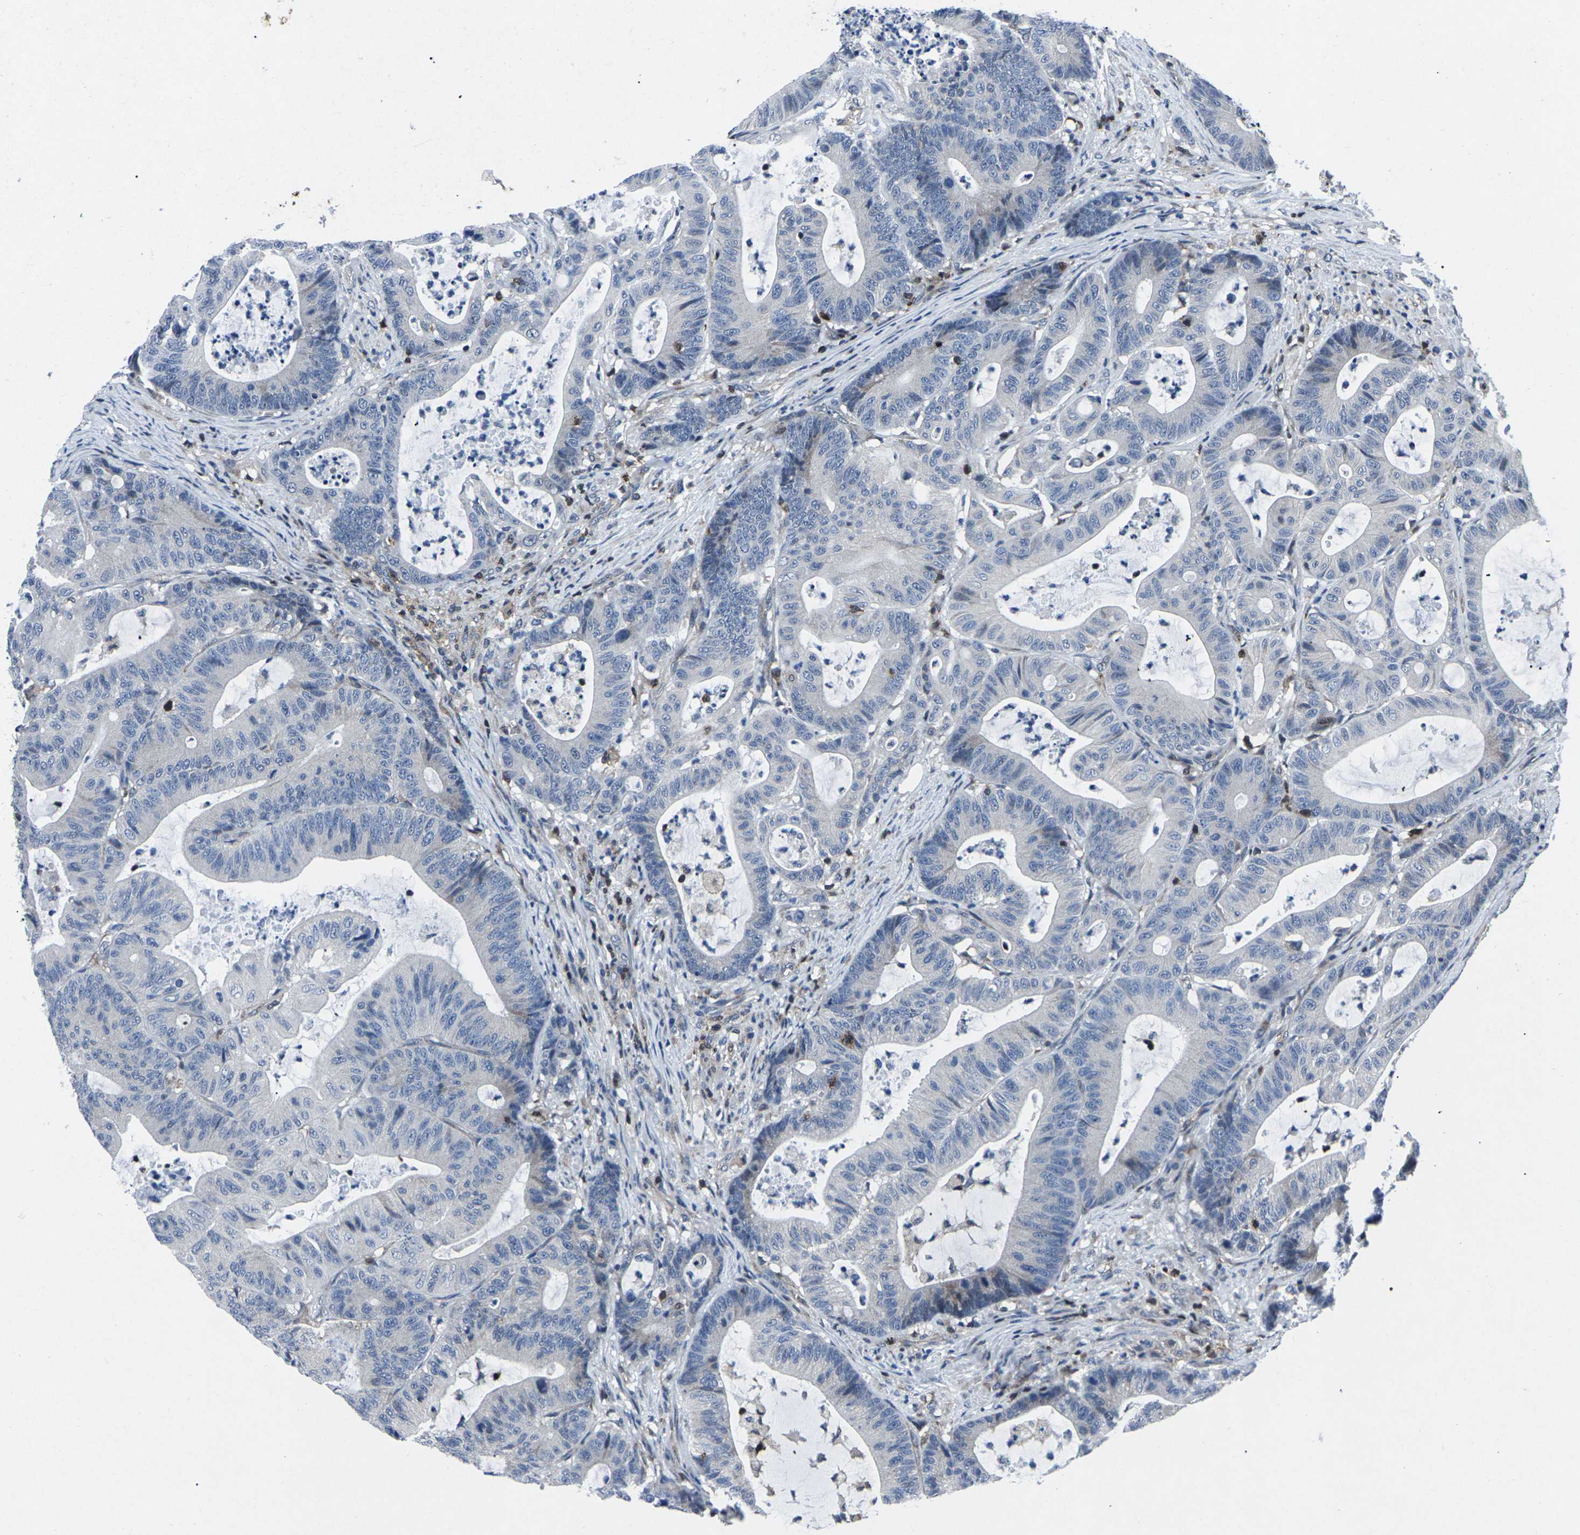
{"staining": {"intensity": "negative", "quantity": "none", "location": "none"}, "tissue": "colorectal cancer", "cell_type": "Tumor cells", "image_type": "cancer", "snomed": [{"axis": "morphology", "description": "Adenocarcinoma, NOS"}, {"axis": "topography", "description": "Colon"}], "caption": "Colorectal cancer was stained to show a protein in brown. There is no significant positivity in tumor cells.", "gene": "STAT4", "patient": {"sex": "female", "age": 84}}